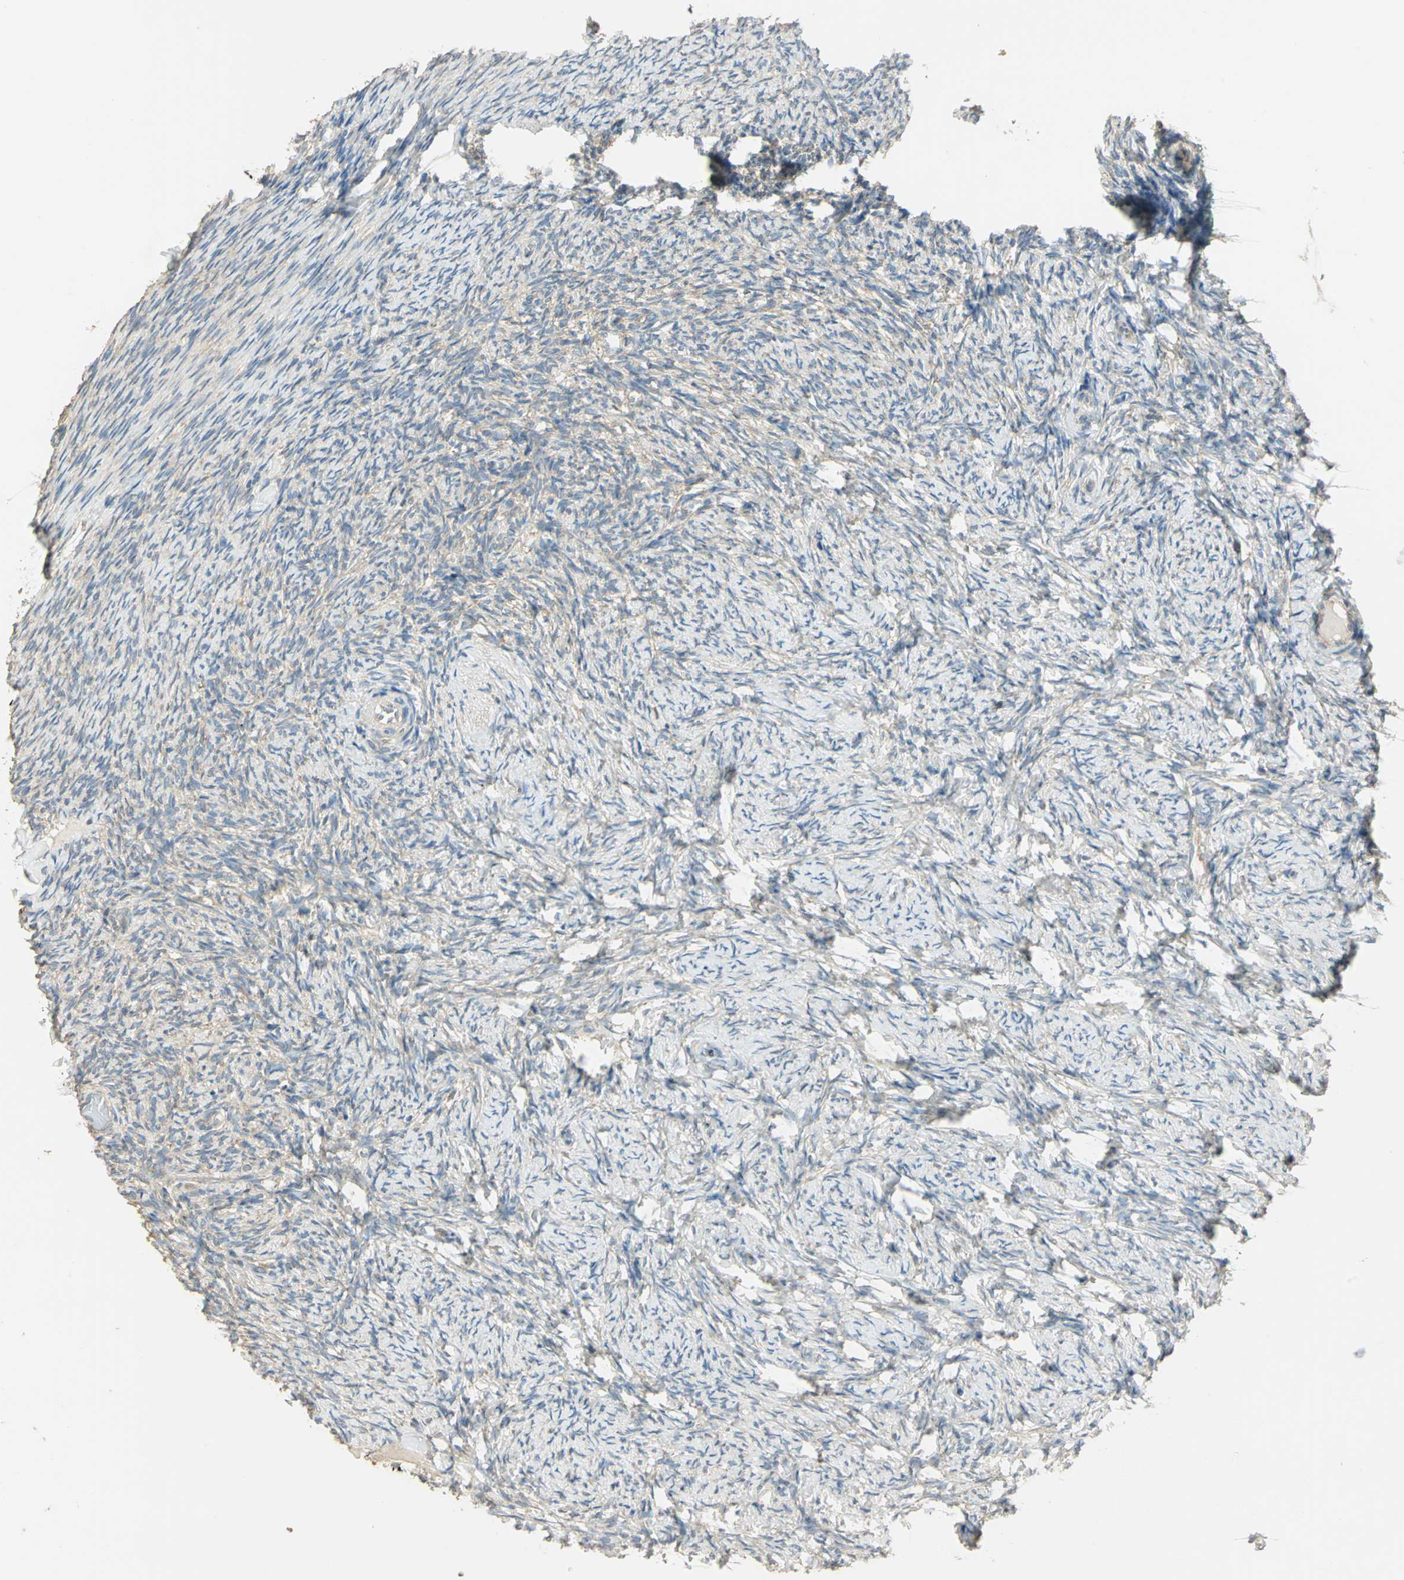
{"staining": {"intensity": "weak", "quantity": "25%-75%", "location": "cytoplasmic/membranous"}, "tissue": "ovary", "cell_type": "Ovarian stroma cells", "image_type": "normal", "snomed": [{"axis": "morphology", "description": "Normal tissue, NOS"}, {"axis": "topography", "description": "Ovary"}], "caption": "Protein staining displays weak cytoplasmic/membranous positivity in about 25%-75% of ovarian stroma cells in benign ovary.", "gene": "SHC2", "patient": {"sex": "female", "age": 60}}